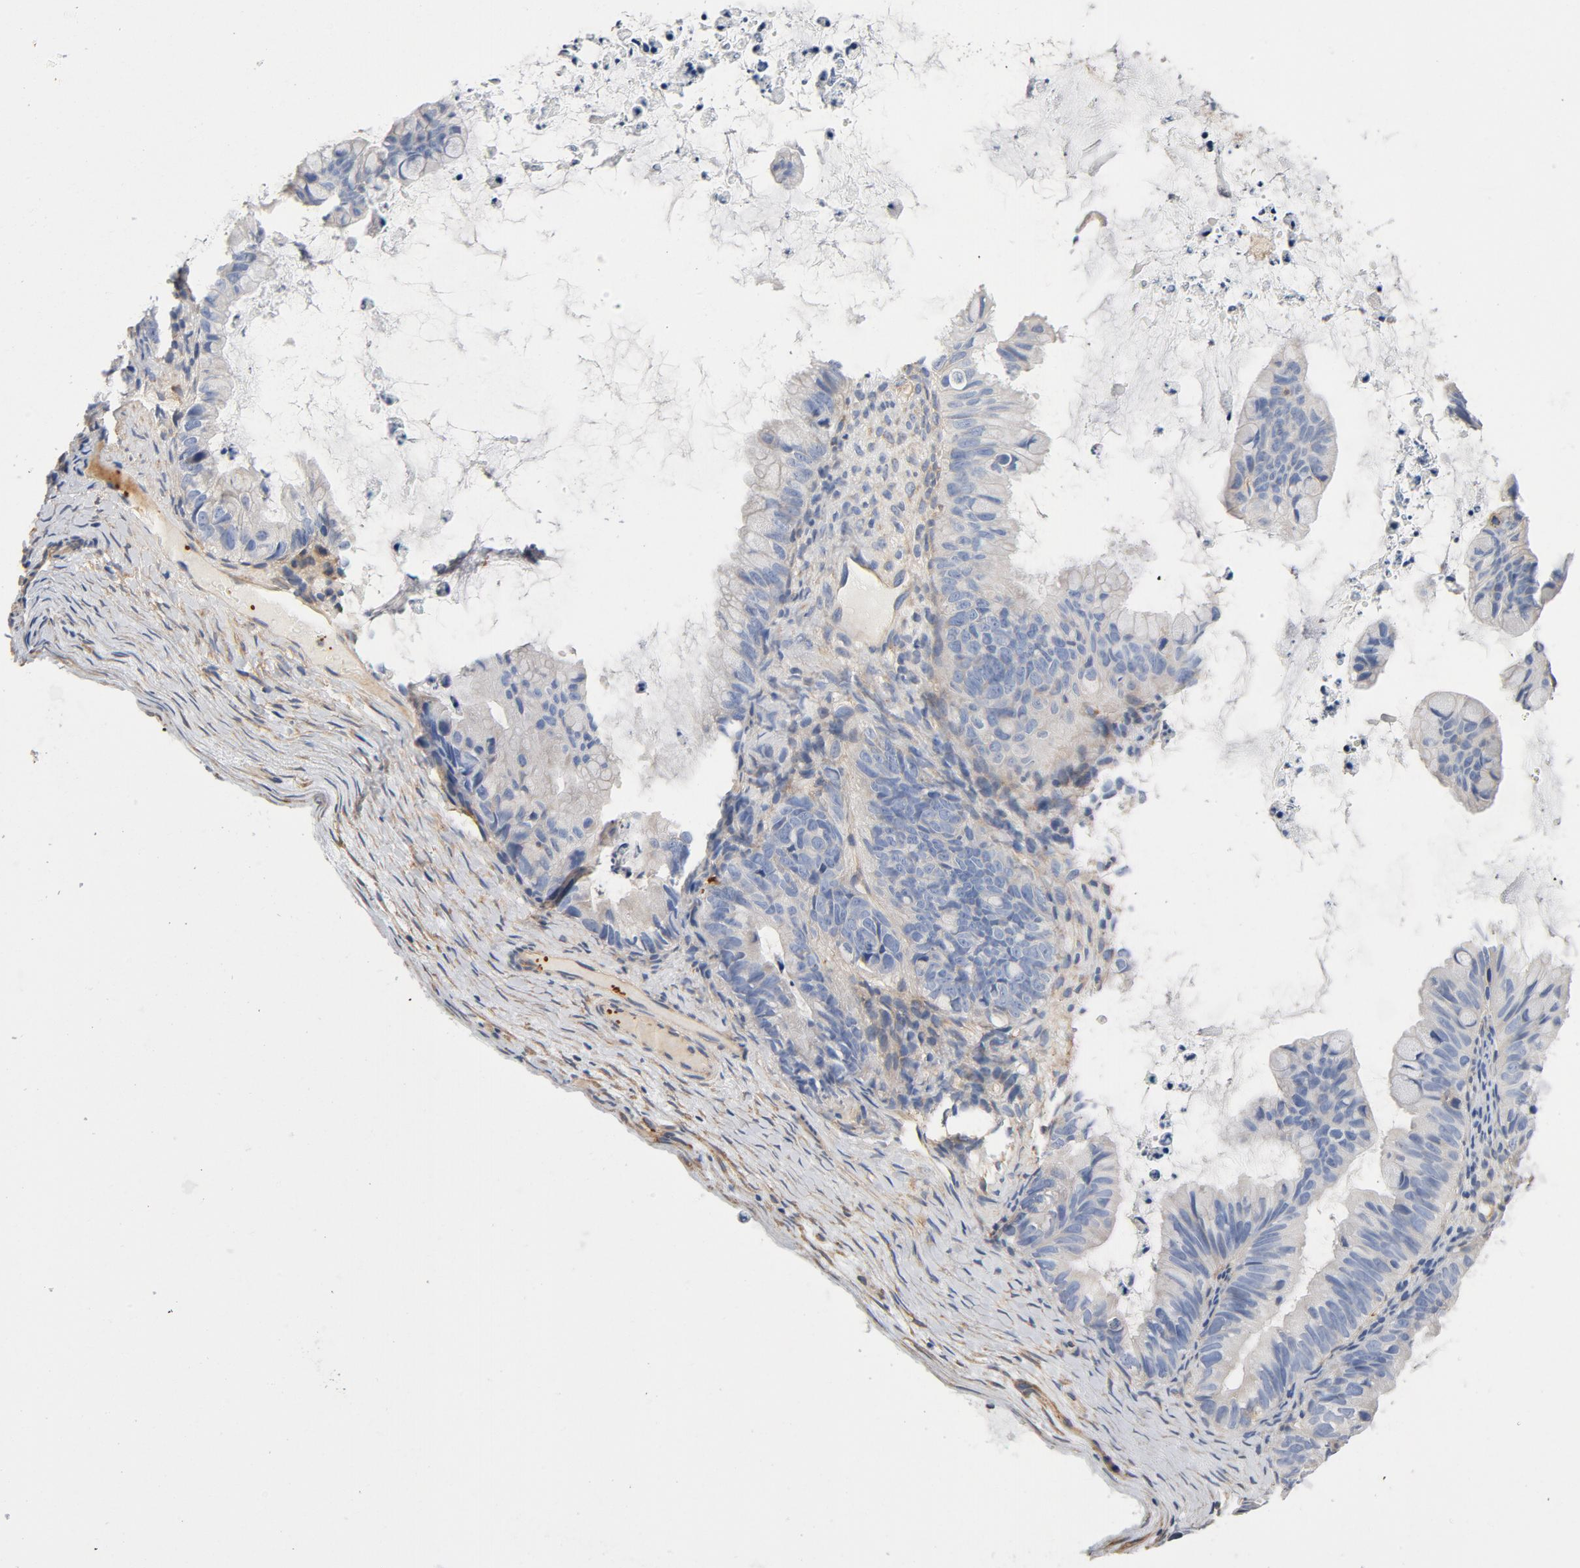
{"staining": {"intensity": "negative", "quantity": "none", "location": "none"}, "tissue": "ovarian cancer", "cell_type": "Tumor cells", "image_type": "cancer", "snomed": [{"axis": "morphology", "description": "Cystadenocarcinoma, mucinous, NOS"}, {"axis": "topography", "description": "Ovary"}], "caption": "Immunohistochemistry (IHC) of human ovarian mucinous cystadenocarcinoma reveals no expression in tumor cells.", "gene": "ILK", "patient": {"sex": "female", "age": 36}}